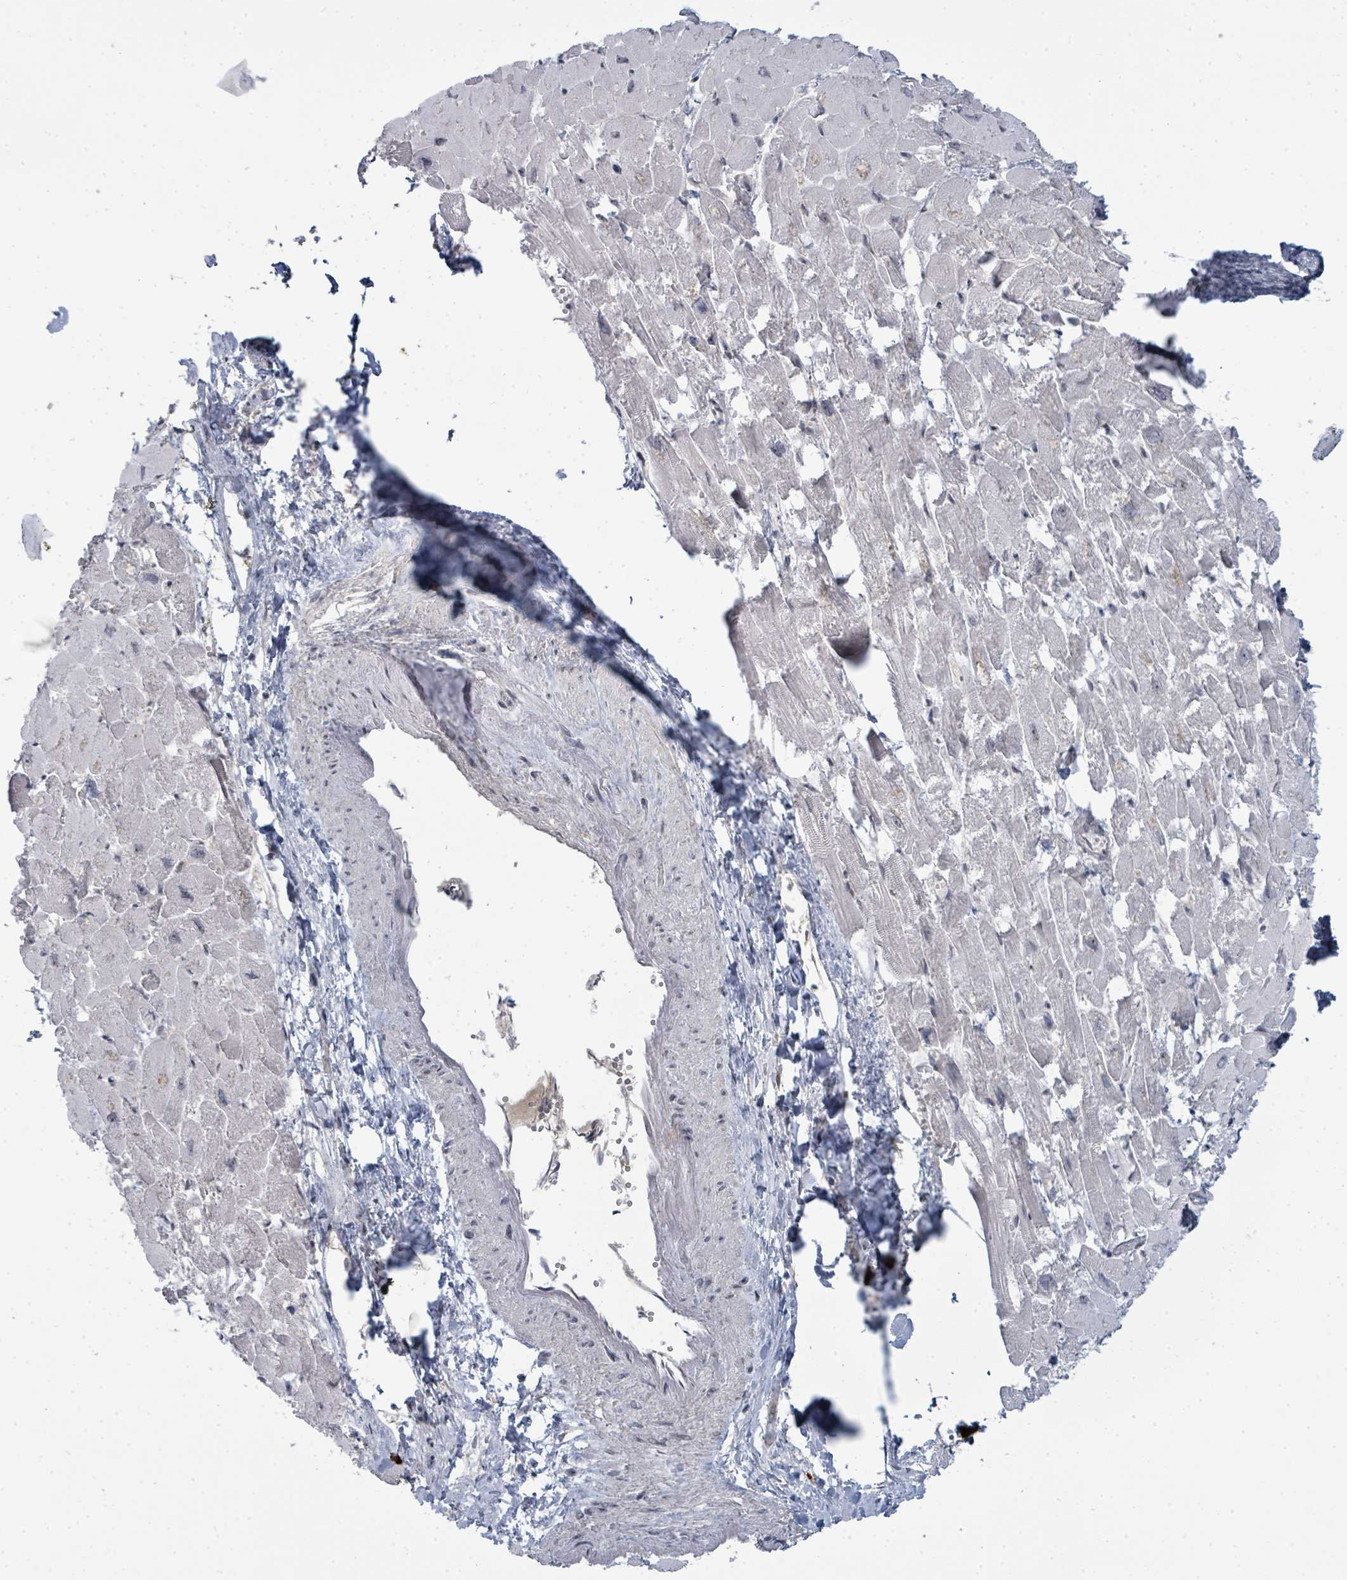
{"staining": {"intensity": "negative", "quantity": "none", "location": "none"}, "tissue": "heart muscle", "cell_type": "Cardiomyocytes", "image_type": "normal", "snomed": [{"axis": "morphology", "description": "Normal tissue, NOS"}, {"axis": "topography", "description": "Heart"}], "caption": "A high-resolution histopathology image shows immunohistochemistry staining of normal heart muscle, which displays no significant positivity in cardiomyocytes. (Immunohistochemistry (ihc), brightfield microscopy, high magnification).", "gene": "PSMG2", "patient": {"sex": "male", "age": 54}}